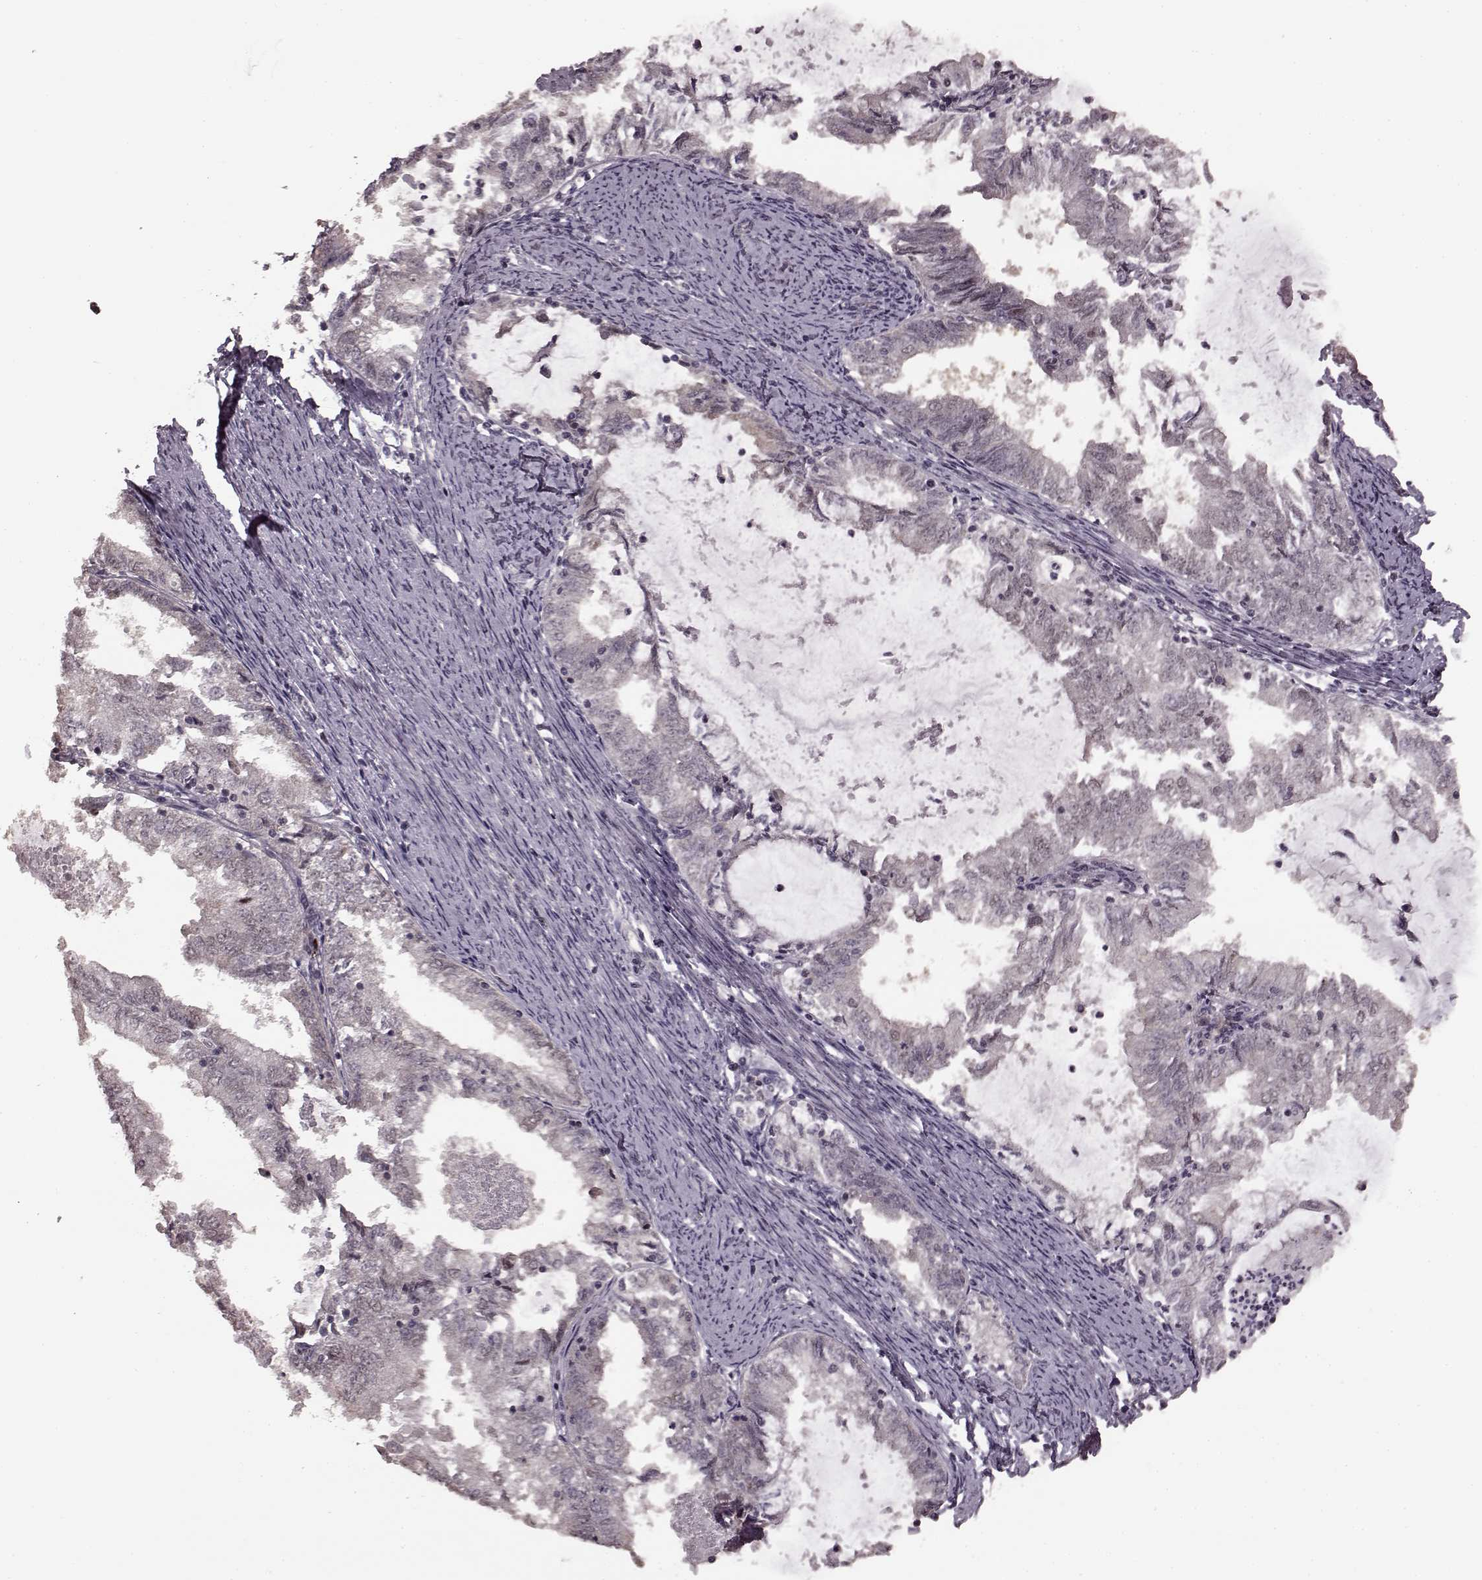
{"staining": {"intensity": "negative", "quantity": "none", "location": "none"}, "tissue": "endometrial cancer", "cell_type": "Tumor cells", "image_type": "cancer", "snomed": [{"axis": "morphology", "description": "Adenocarcinoma, NOS"}, {"axis": "topography", "description": "Endometrium"}], "caption": "High power microscopy histopathology image of an immunohistochemistry (IHC) image of endometrial cancer (adenocarcinoma), revealing no significant staining in tumor cells.", "gene": "PLCB4", "patient": {"sex": "female", "age": 57}}